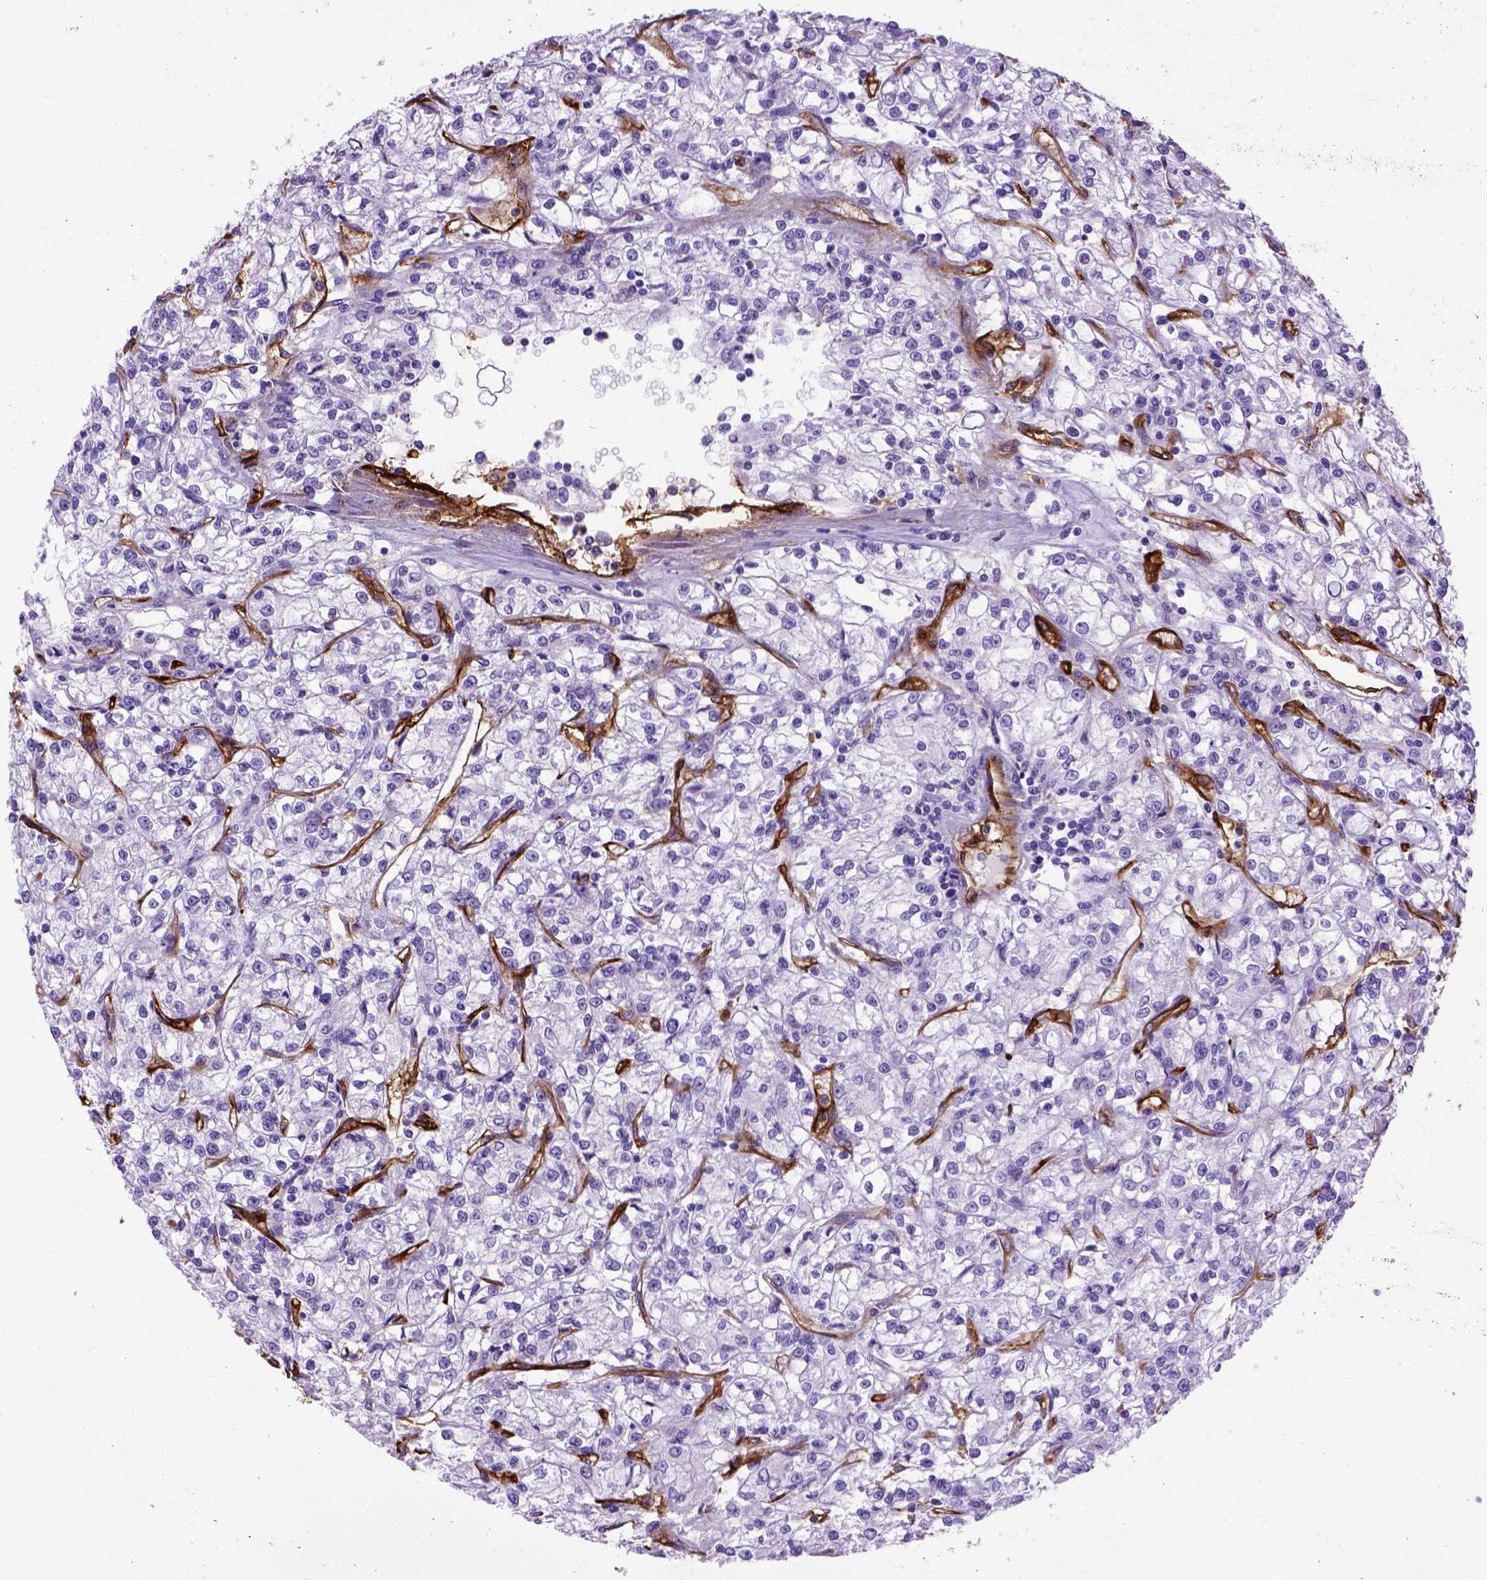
{"staining": {"intensity": "negative", "quantity": "none", "location": "none"}, "tissue": "renal cancer", "cell_type": "Tumor cells", "image_type": "cancer", "snomed": [{"axis": "morphology", "description": "Adenocarcinoma, NOS"}, {"axis": "topography", "description": "Kidney"}], "caption": "DAB immunohistochemical staining of adenocarcinoma (renal) displays no significant staining in tumor cells.", "gene": "ENG", "patient": {"sex": "female", "age": 59}}